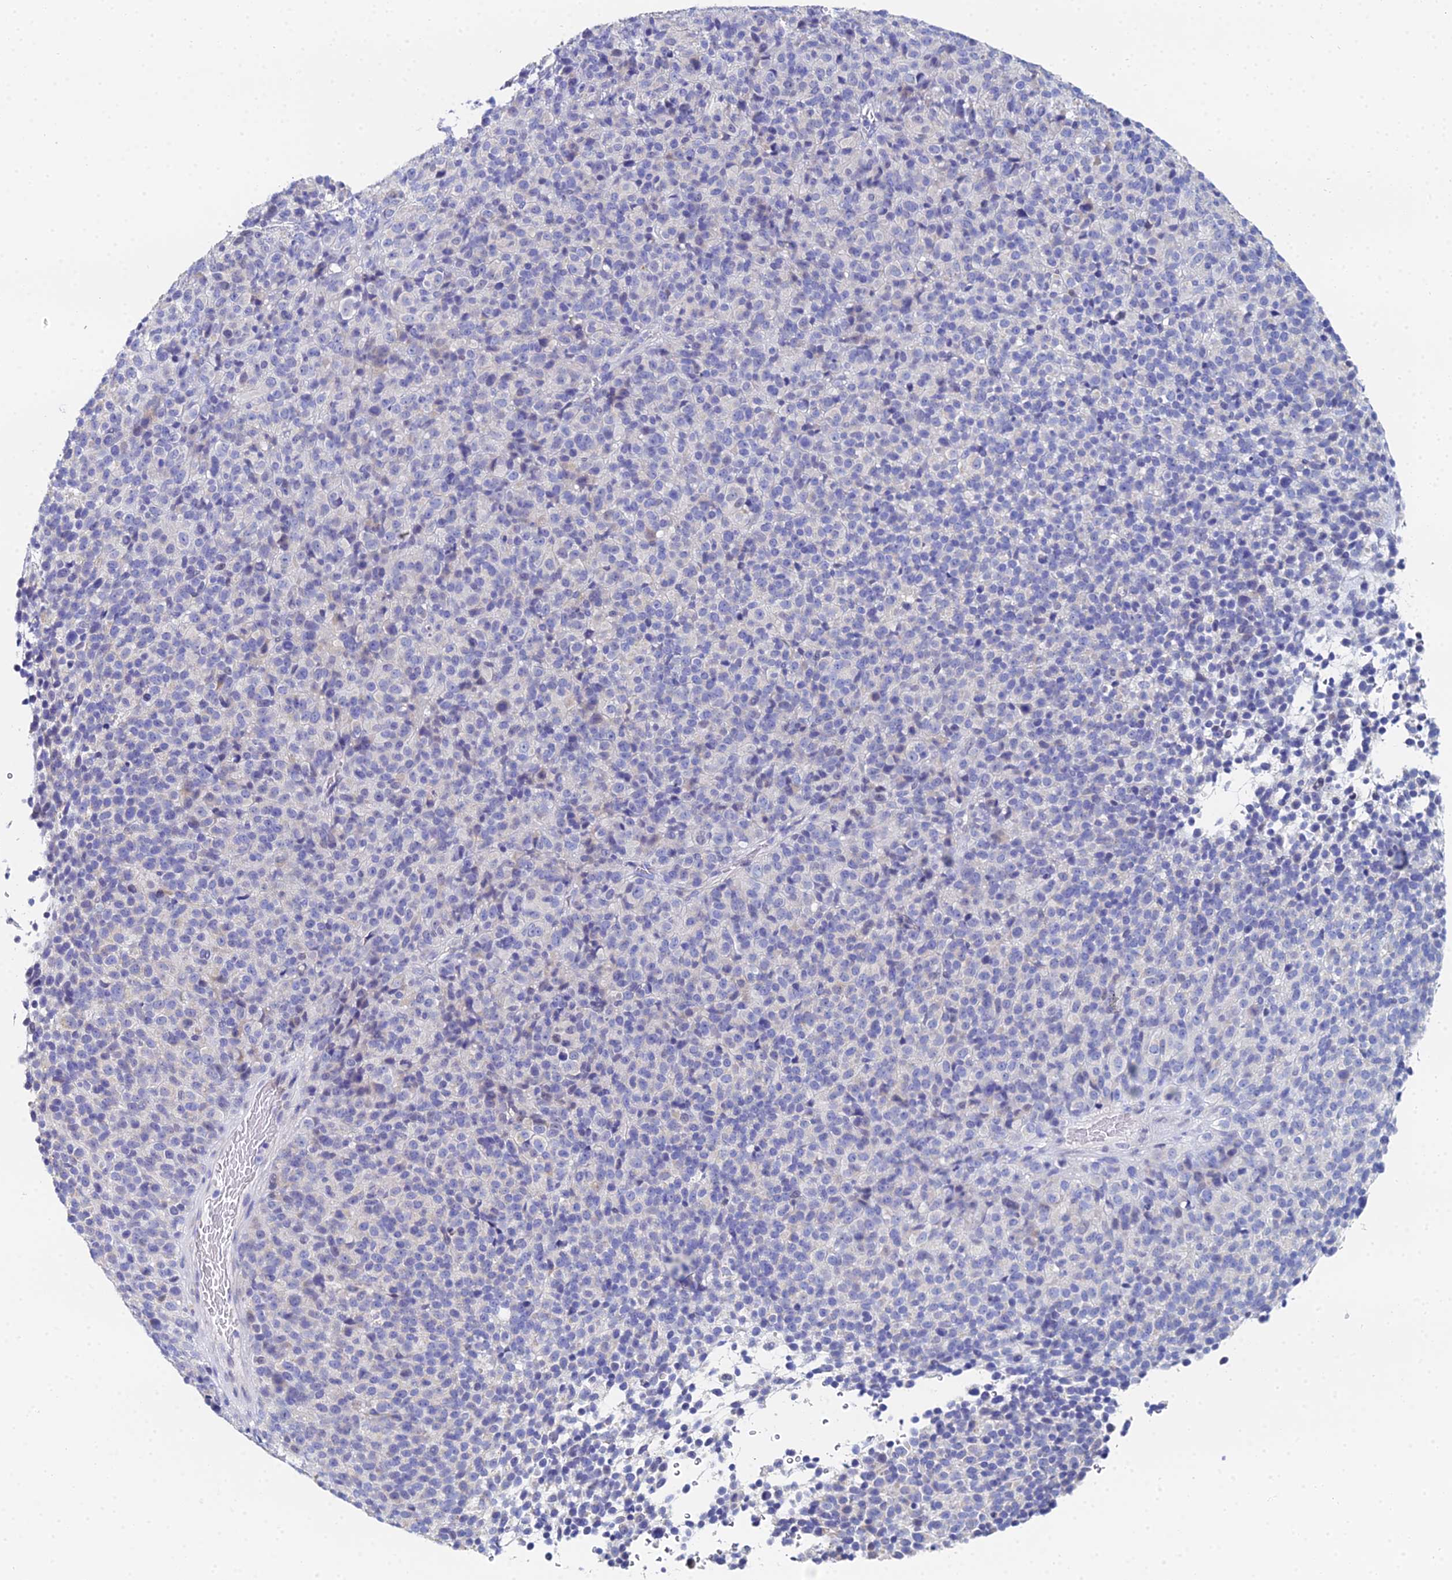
{"staining": {"intensity": "negative", "quantity": "none", "location": "none"}, "tissue": "melanoma", "cell_type": "Tumor cells", "image_type": "cancer", "snomed": [{"axis": "morphology", "description": "Malignant melanoma, Metastatic site"}, {"axis": "topography", "description": "Brain"}], "caption": "Immunohistochemistry of melanoma exhibits no staining in tumor cells.", "gene": "OCM", "patient": {"sex": "female", "age": 56}}